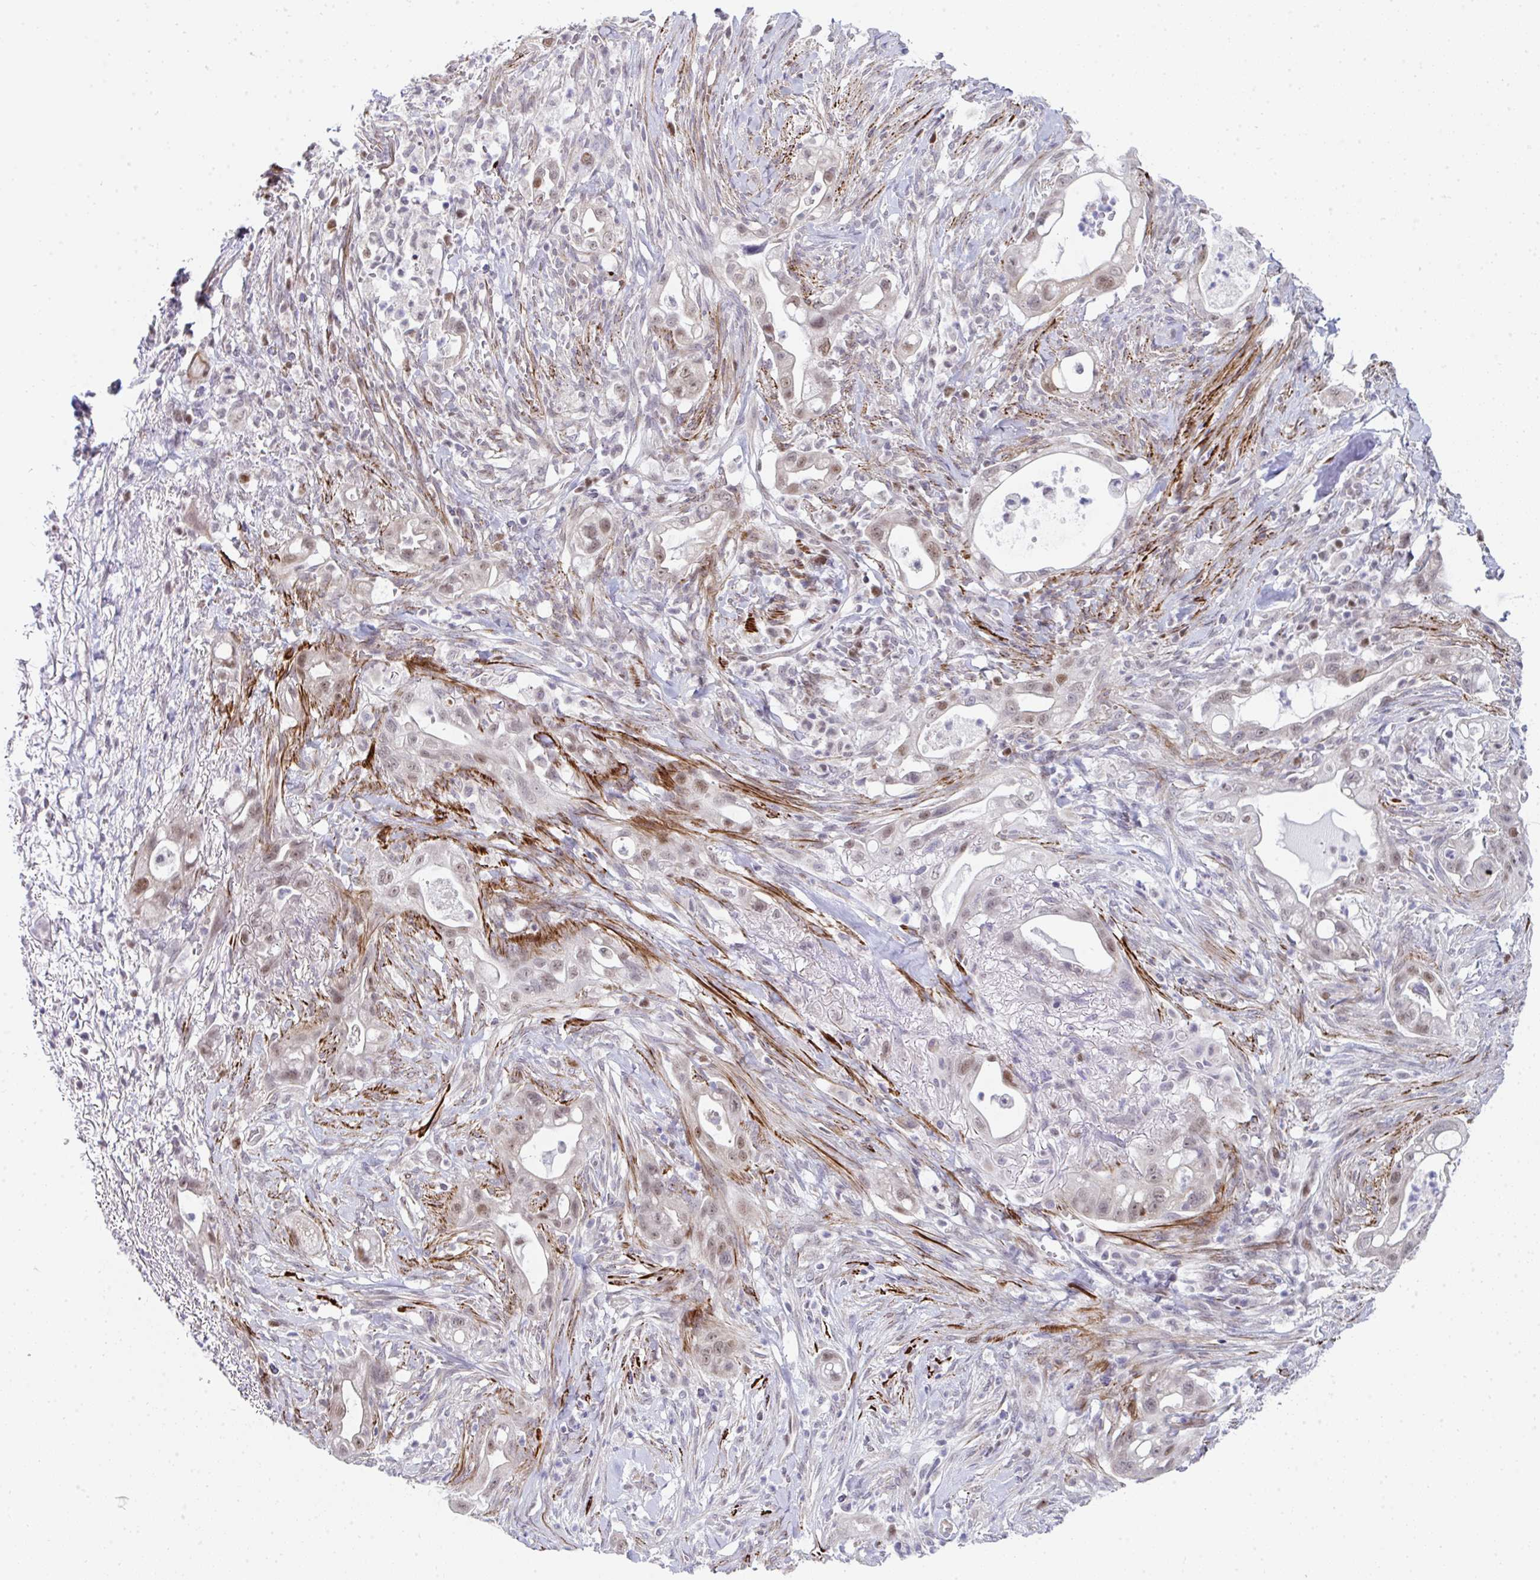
{"staining": {"intensity": "weak", "quantity": "25%-75%", "location": "nuclear"}, "tissue": "pancreatic cancer", "cell_type": "Tumor cells", "image_type": "cancer", "snomed": [{"axis": "morphology", "description": "Adenocarcinoma, NOS"}, {"axis": "topography", "description": "Pancreas"}], "caption": "A low amount of weak nuclear staining is seen in about 25%-75% of tumor cells in pancreatic cancer (adenocarcinoma) tissue.", "gene": "GINS2", "patient": {"sex": "male", "age": 44}}